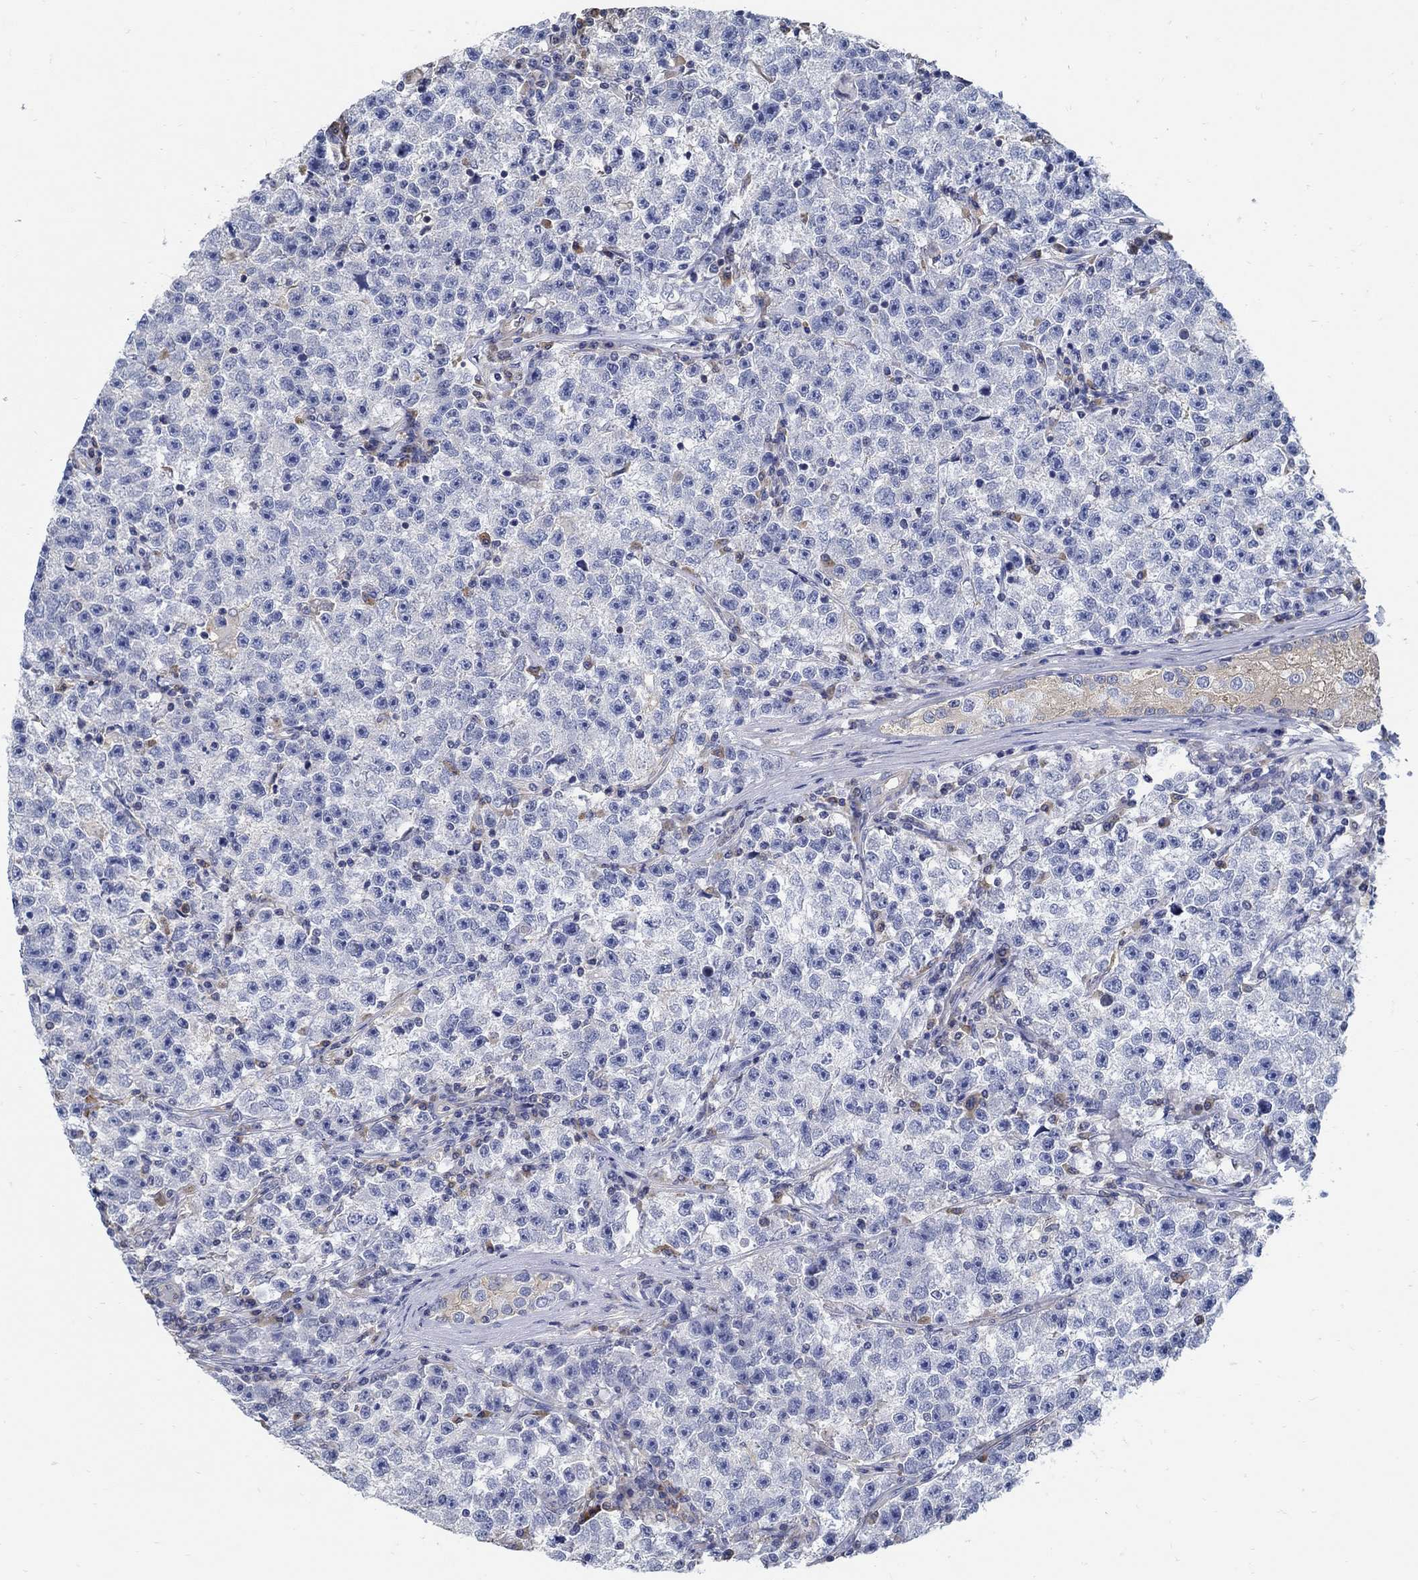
{"staining": {"intensity": "negative", "quantity": "none", "location": "none"}, "tissue": "testis cancer", "cell_type": "Tumor cells", "image_type": "cancer", "snomed": [{"axis": "morphology", "description": "Seminoma, NOS"}, {"axis": "topography", "description": "Testis"}], "caption": "High magnification brightfield microscopy of testis seminoma stained with DAB (3,3'-diaminobenzidine) (brown) and counterstained with hematoxylin (blue): tumor cells show no significant expression. (Stains: DAB (3,3'-diaminobenzidine) IHC with hematoxylin counter stain, Microscopy: brightfield microscopy at high magnification).", "gene": "PCDH11X", "patient": {"sex": "male", "age": 22}}